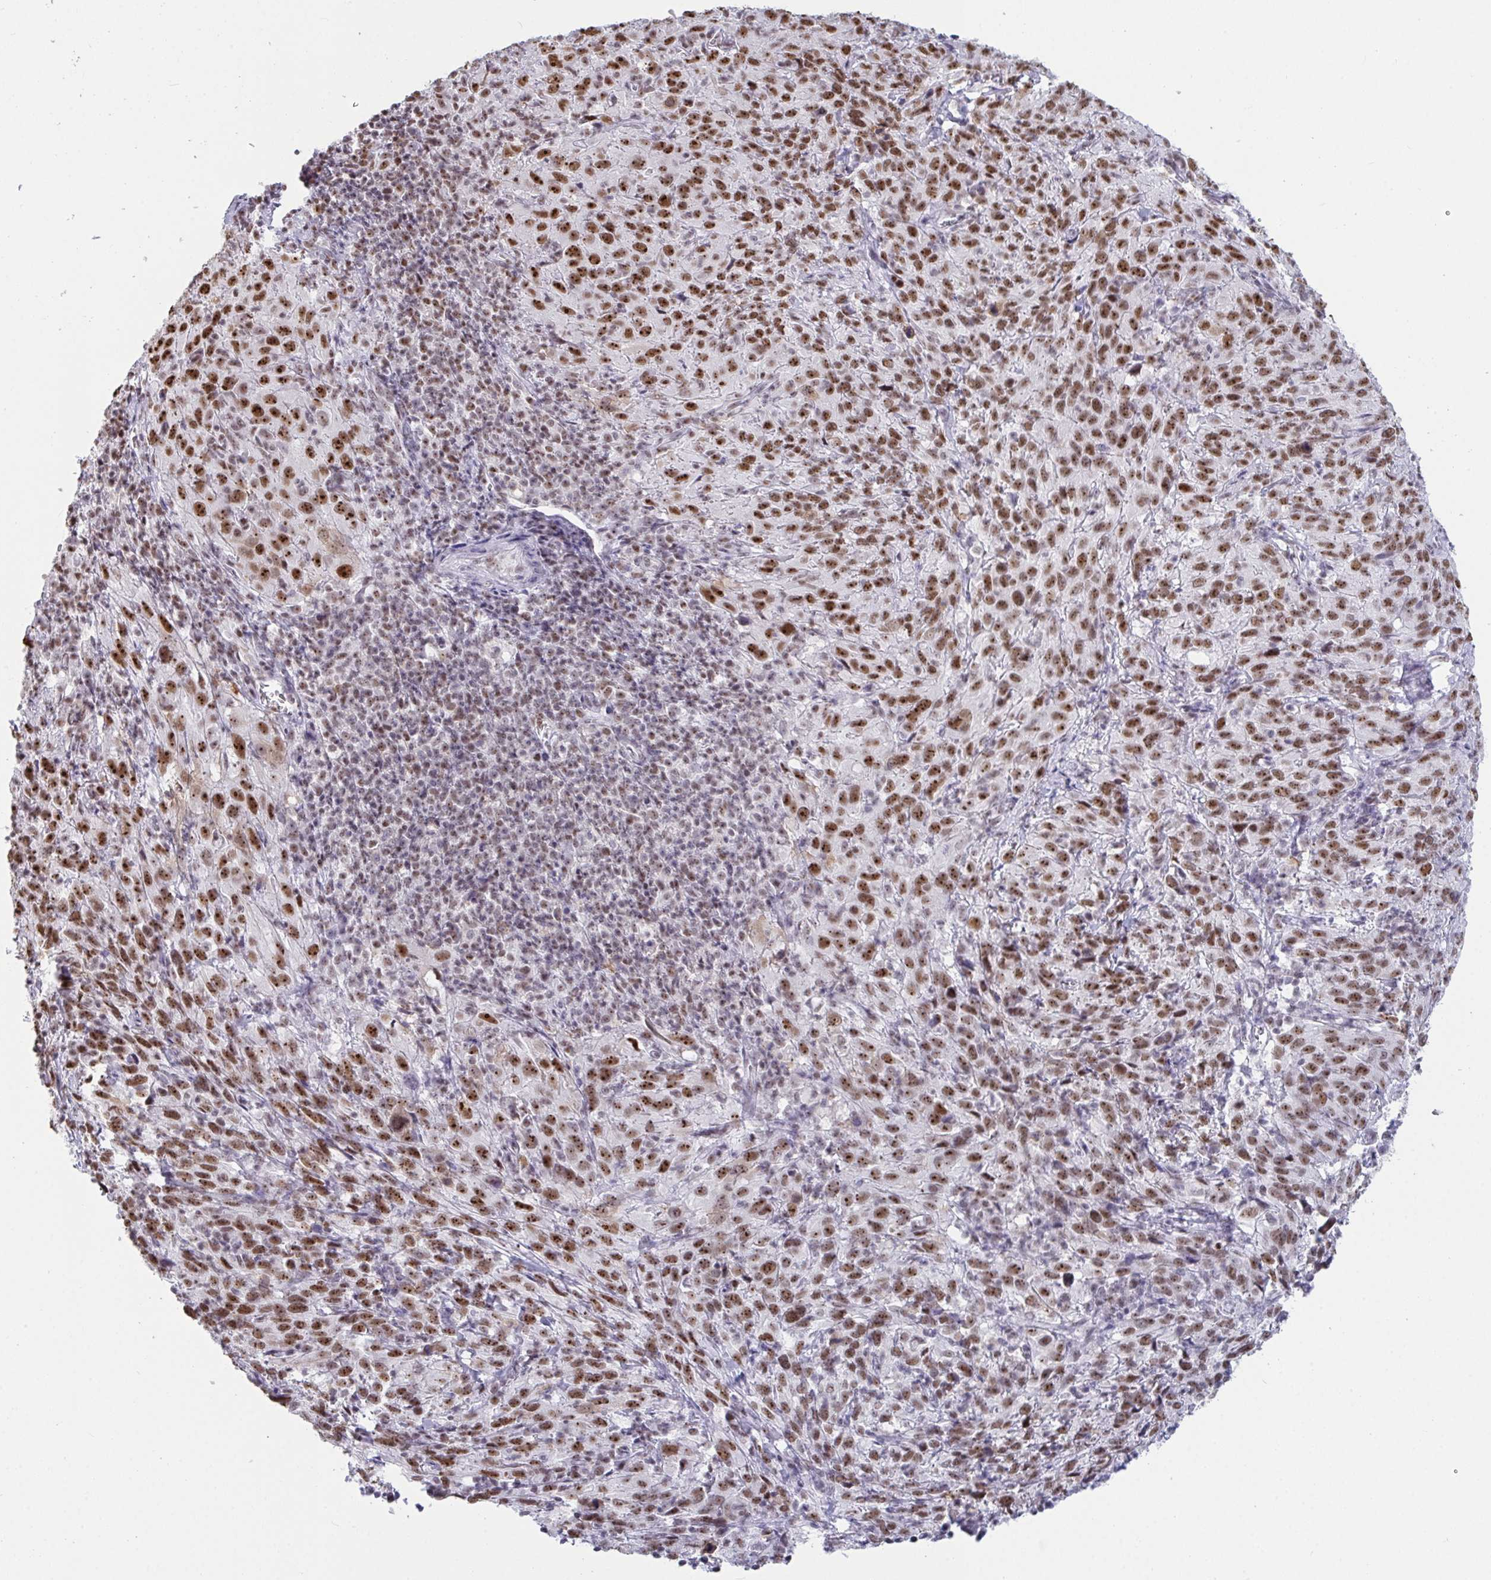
{"staining": {"intensity": "moderate", "quantity": ">75%", "location": "nuclear"}, "tissue": "cervical cancer", "cell_type": "Tumor cells", "image_type": "cancer", "snomed": [{"axis": "morphology", "description": "Squamous cell carcinoma, NOS"}, {"axis": "topography", "description": "Cervix"}], "caption": "Immunohistochemistry (IHC) micrograph of neoplastic tissue: cervical squamous cell carcinoma stained using immunohistochemistry reveals medium levels of moderate protein expression localized specifically in the nuclear of tumor cells, appearing as a nuclear brown color.", "gene": "SUPT16H", "patient": {"sex": "female", "age": 51}}